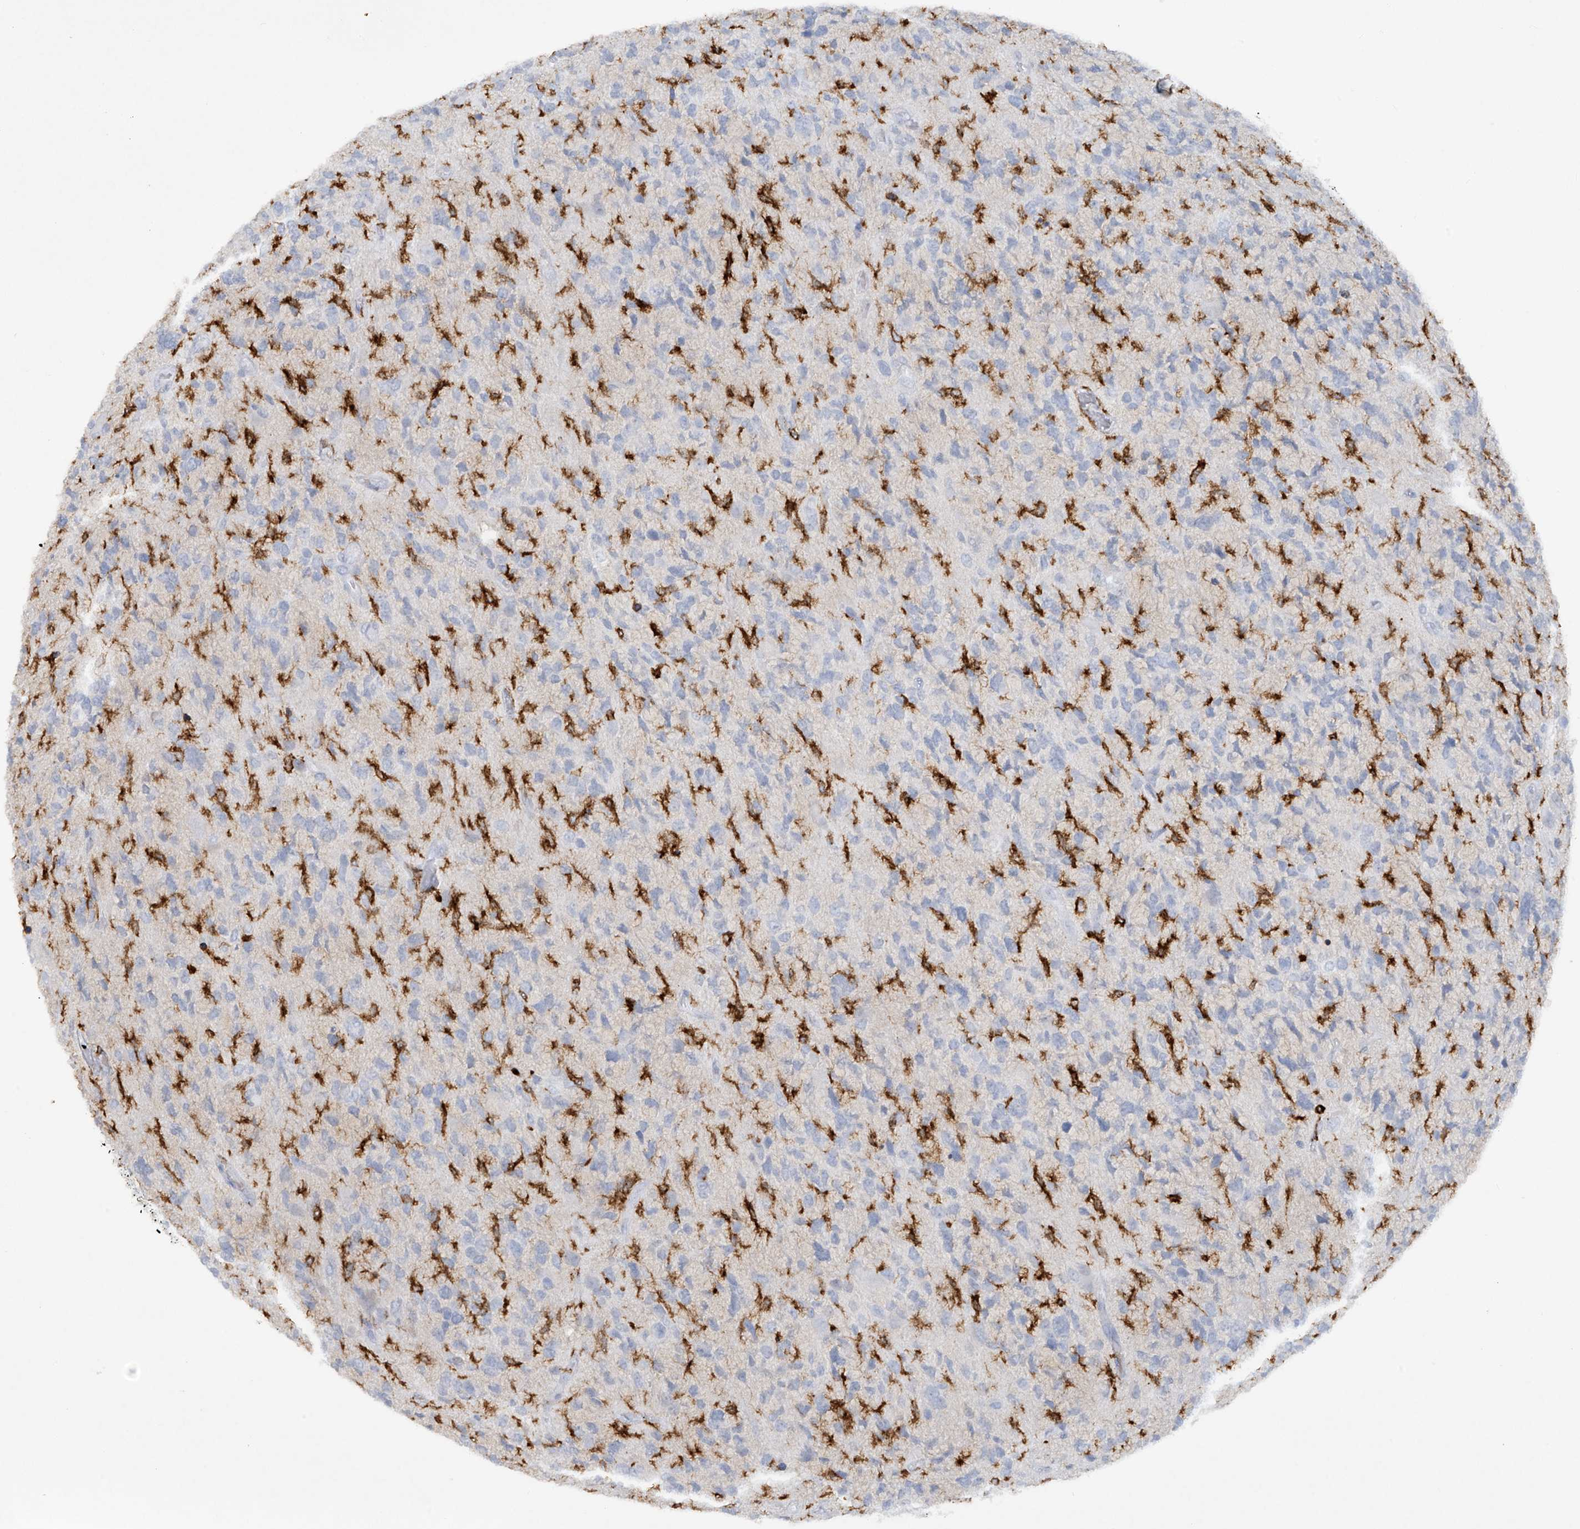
{"staining": {"intensity": "negative", "quantity": "none", "location": "none"}, "tissue": "glioma", "cell_type": "Tumor cells", "image_type": "cancer", "snomed": [{"axis": "morphology", "description": "Glioma, malignant, High grade"}, {"axis": "topography", "description": "Brain"}], "caption": "Human malignant high-grade glioma stained for a protein using IHC exhibits no positivity in tumor cells.", "gene": "FCGR3A", "patient": {"sex": "female", "age": 58}}